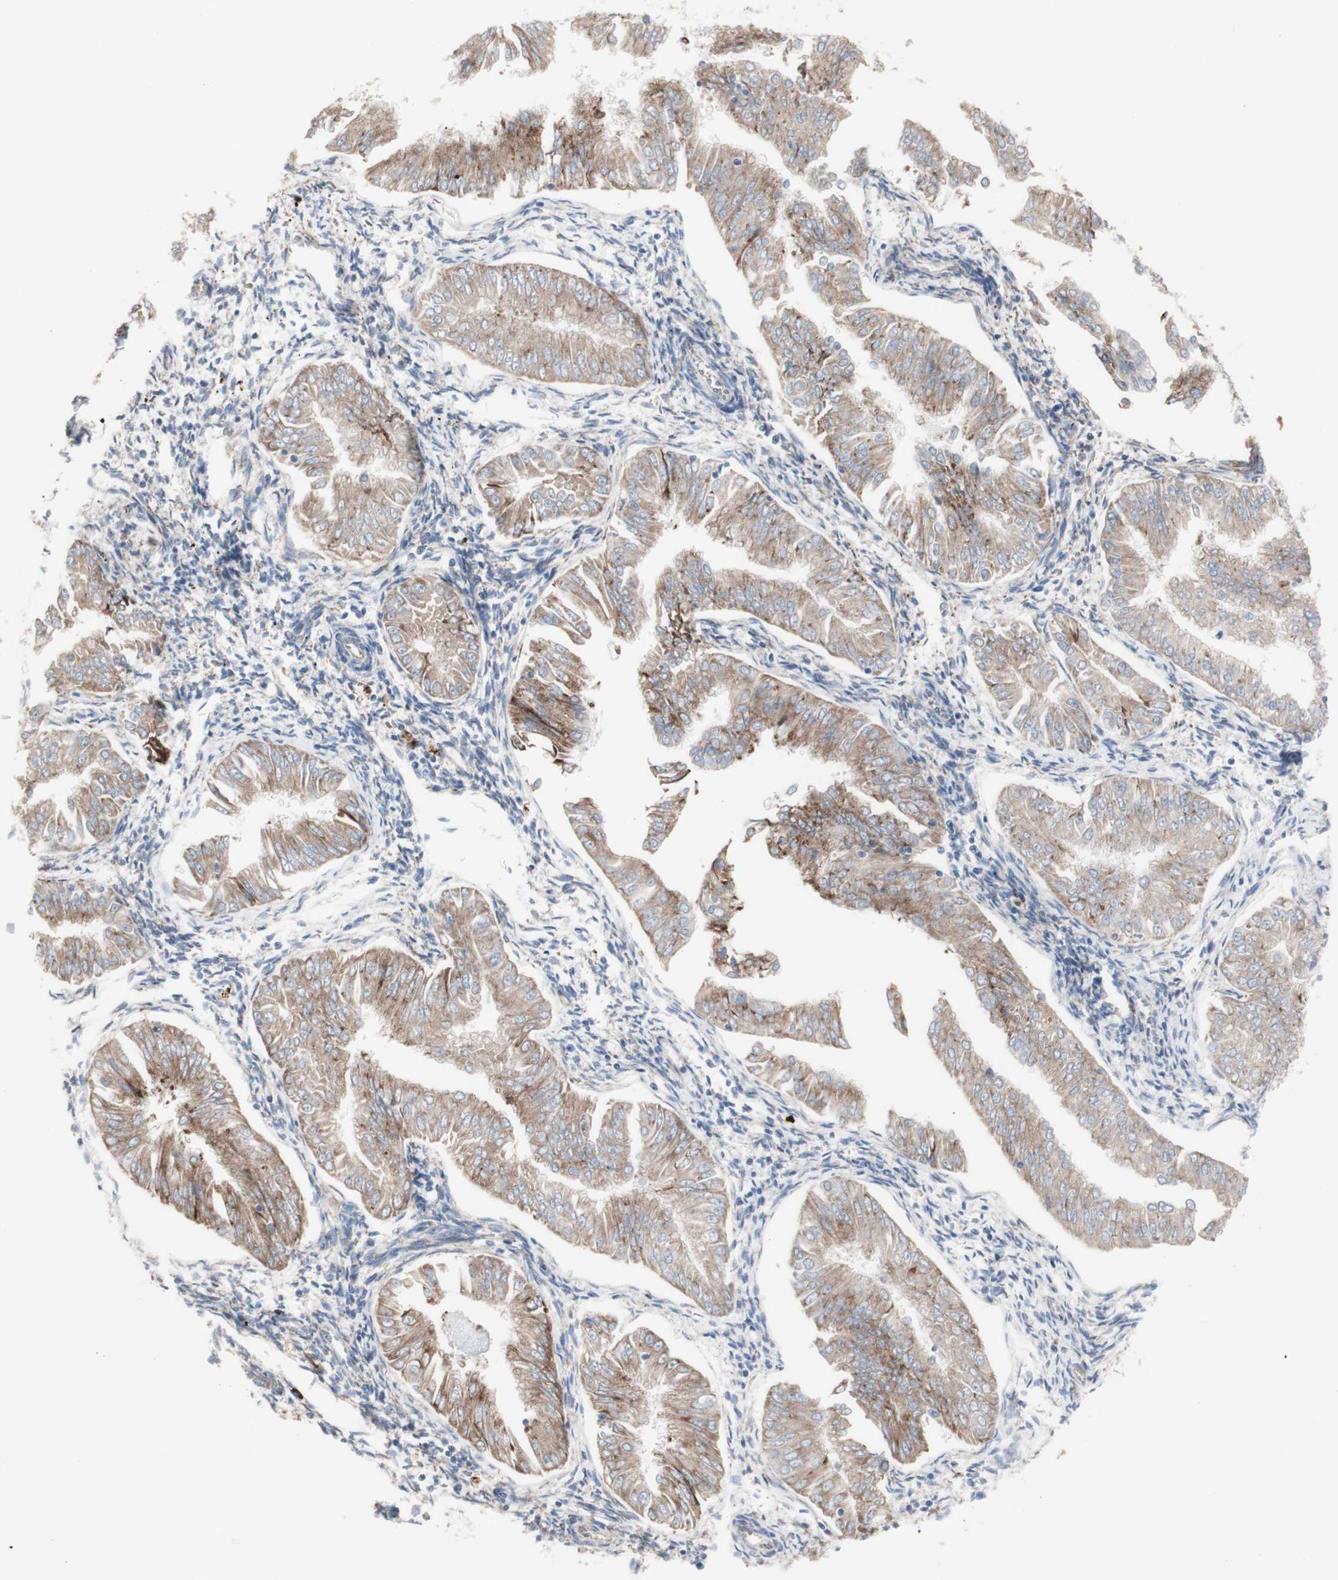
{"staining": {"intensity": "moderate", "quantity": ">75%", "location": "cytoplasmic/membranous"}, "tissue": "endometrial cancer", "cell_type": "Tumor cells", "image_type": "cancer", "snomed": [{"axis": "morphology", "description": "Adenocarcinoma, NOS"}, {"axis": "topography", "description": "Endometrium"}], "caption": "A histopathology image of human endometrial cancer (adenocarcinoma) stained for a protein displays moderate cytoplasmic/membranous brown staining in tumor cells.", "gene": "AGPAT5", "patient": {"sex": "female", "age": 53}}